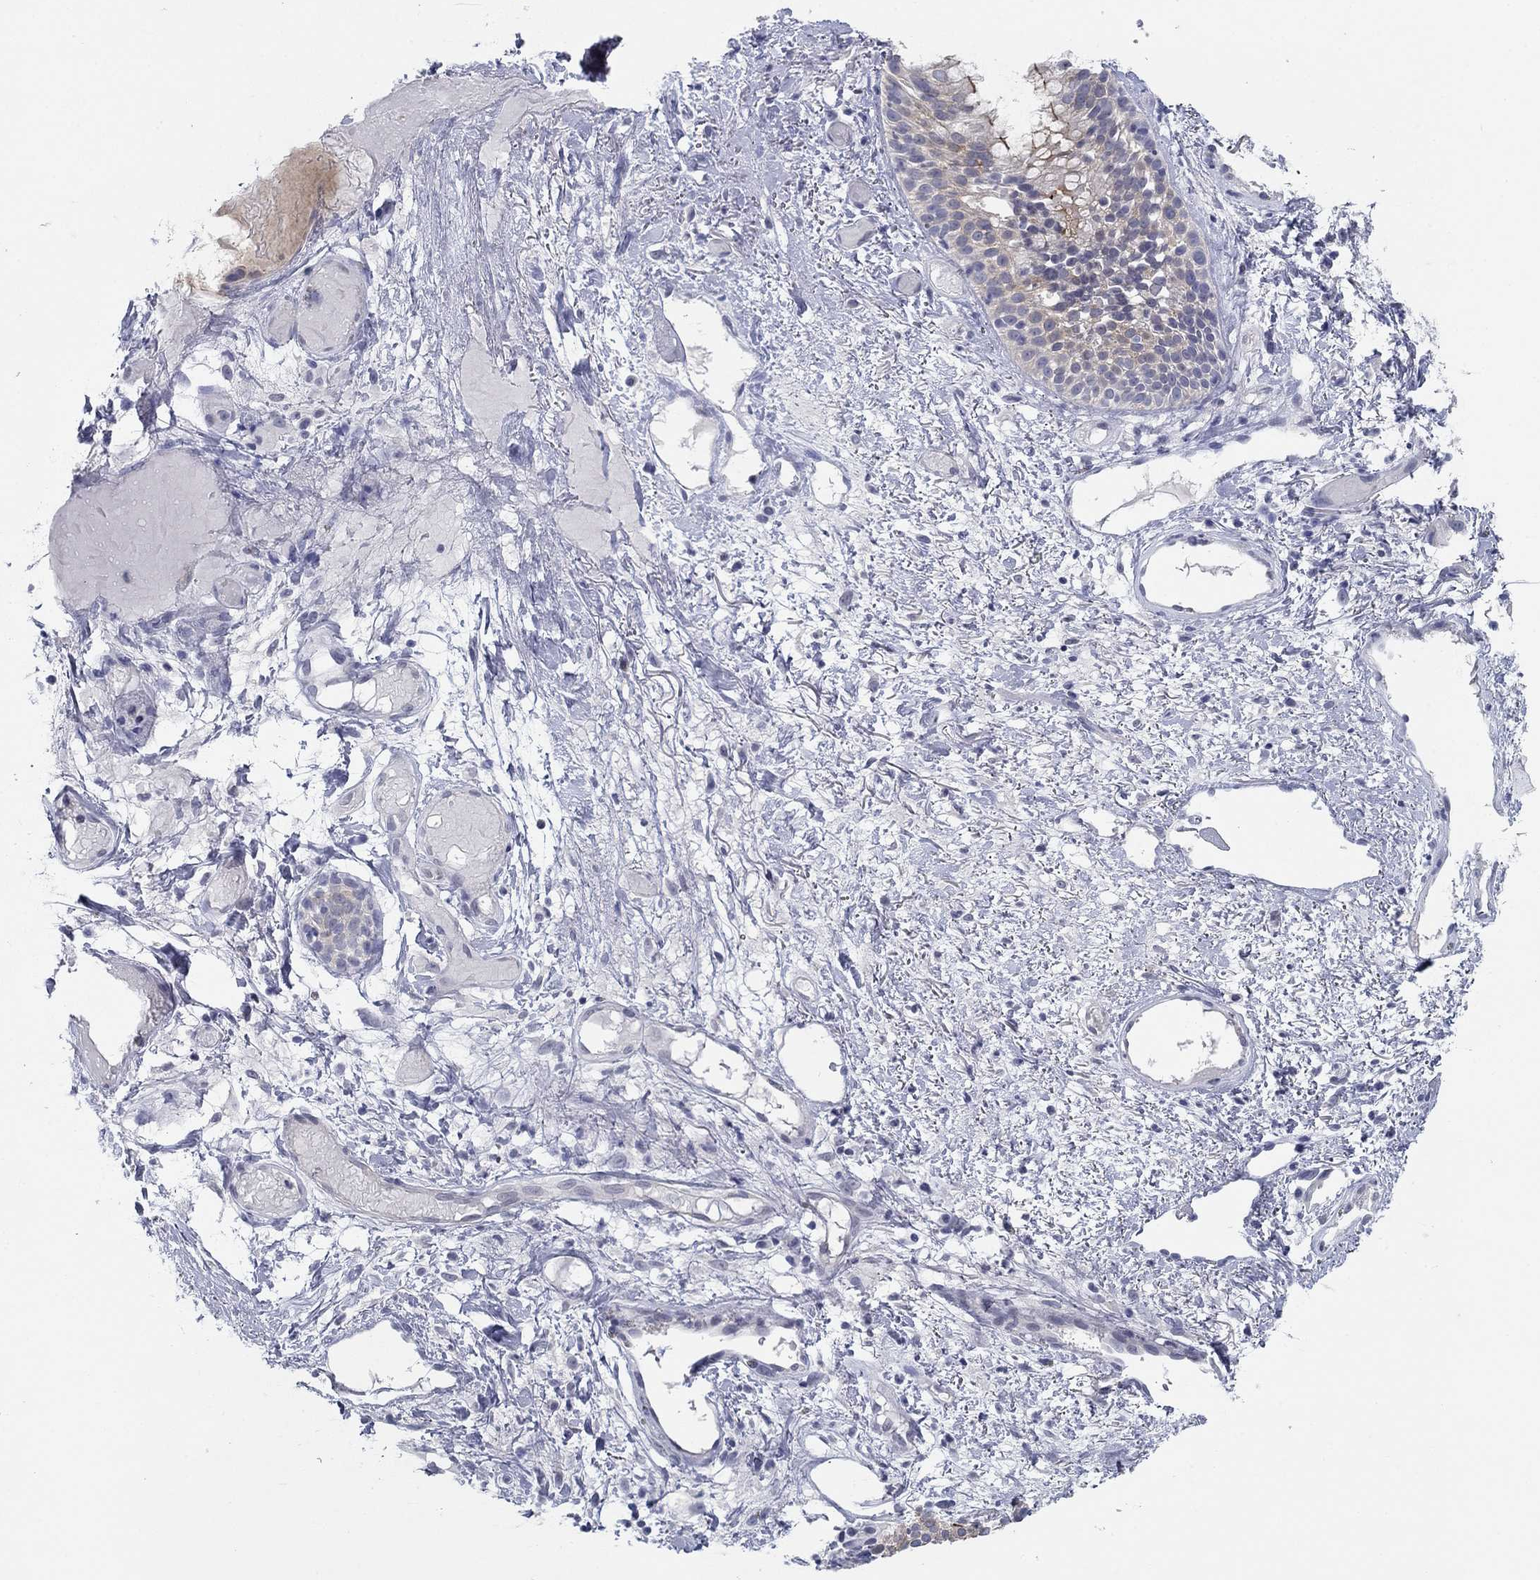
{"staining": {"intensity": "negative", "quantity": "none", "location": "none"}, "tissue": "soft tissue", "cell_type": "Fibroblasts", "image_type": "normal", "snomed": [{"axis": "morphology", "description": "Normal tissue, NOS"}, {"axis": "topography", "description": "Cartilage tissue"}], "caption": "The IHC photomicrograph has no significant staining in fibroblasts of soft tissue.", "gene": "PLS1", "patient": {"sex": "male", "age": 62}}